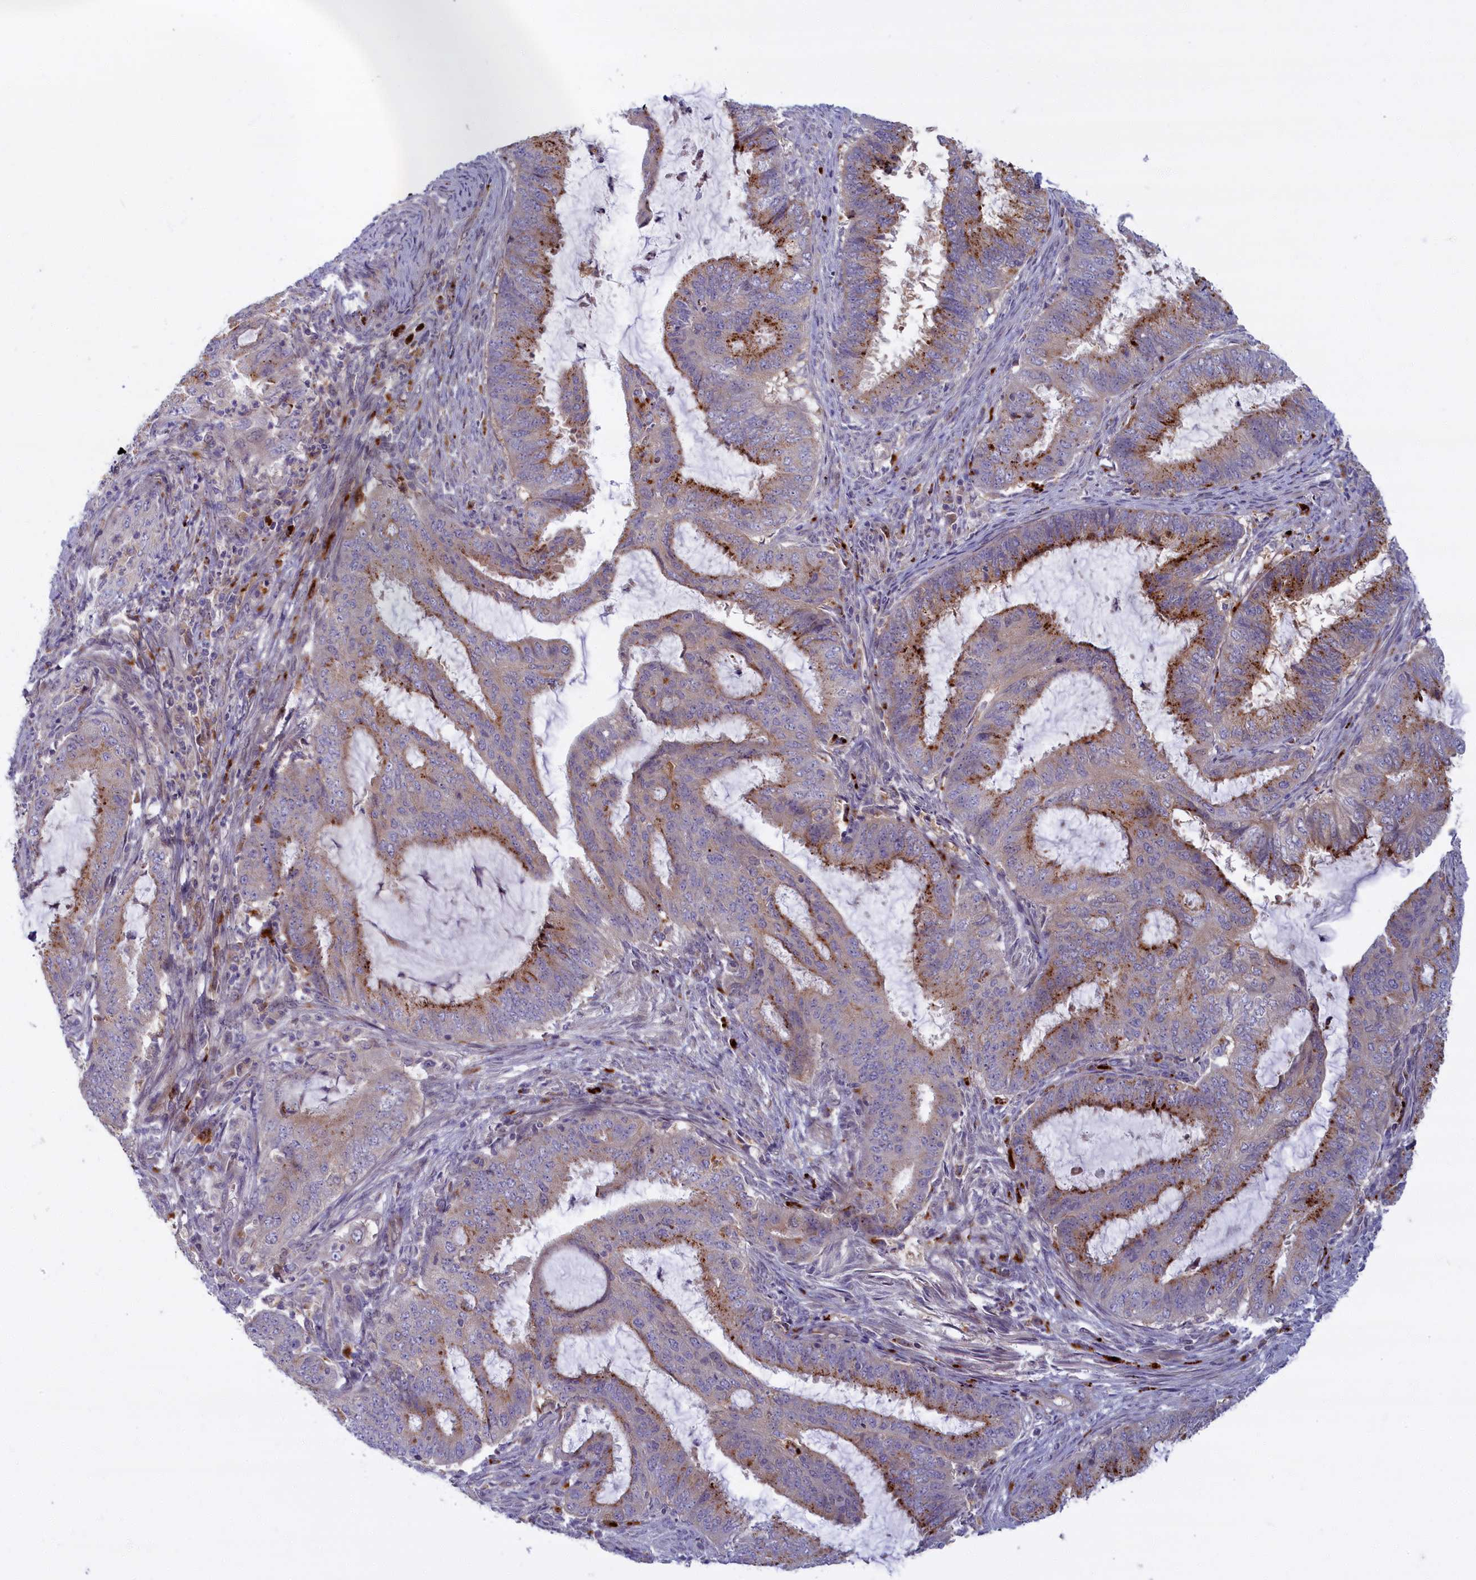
{"staining": {"intensity": "moderate", "quantity": "<25%", "location": "cytoplasmic/membranous"}, "tissue": "endometrial cancer", "cell_type": "Tumor cells", "image_type": "cancer", "snomed": [{"axis": "morphology", "description": "Adenocarcinoma, NOS"}, {"axis": "topography", "description": "Endometrium"}], "caption": "The photomicrograph displays staining of endometrial cancer (adenocarcinoma), revealing moderate cytoplasmic/membranous protein staining (brown color) within tumor cells. The staining is performed using DAB (3,3'-diaminobenzidine) brown chromogen to label protein expression. The nuclei are counter-stained blue using hematoxylin.", "gene": "FCSK", "patient": {"sex": "female", "age": 51}}